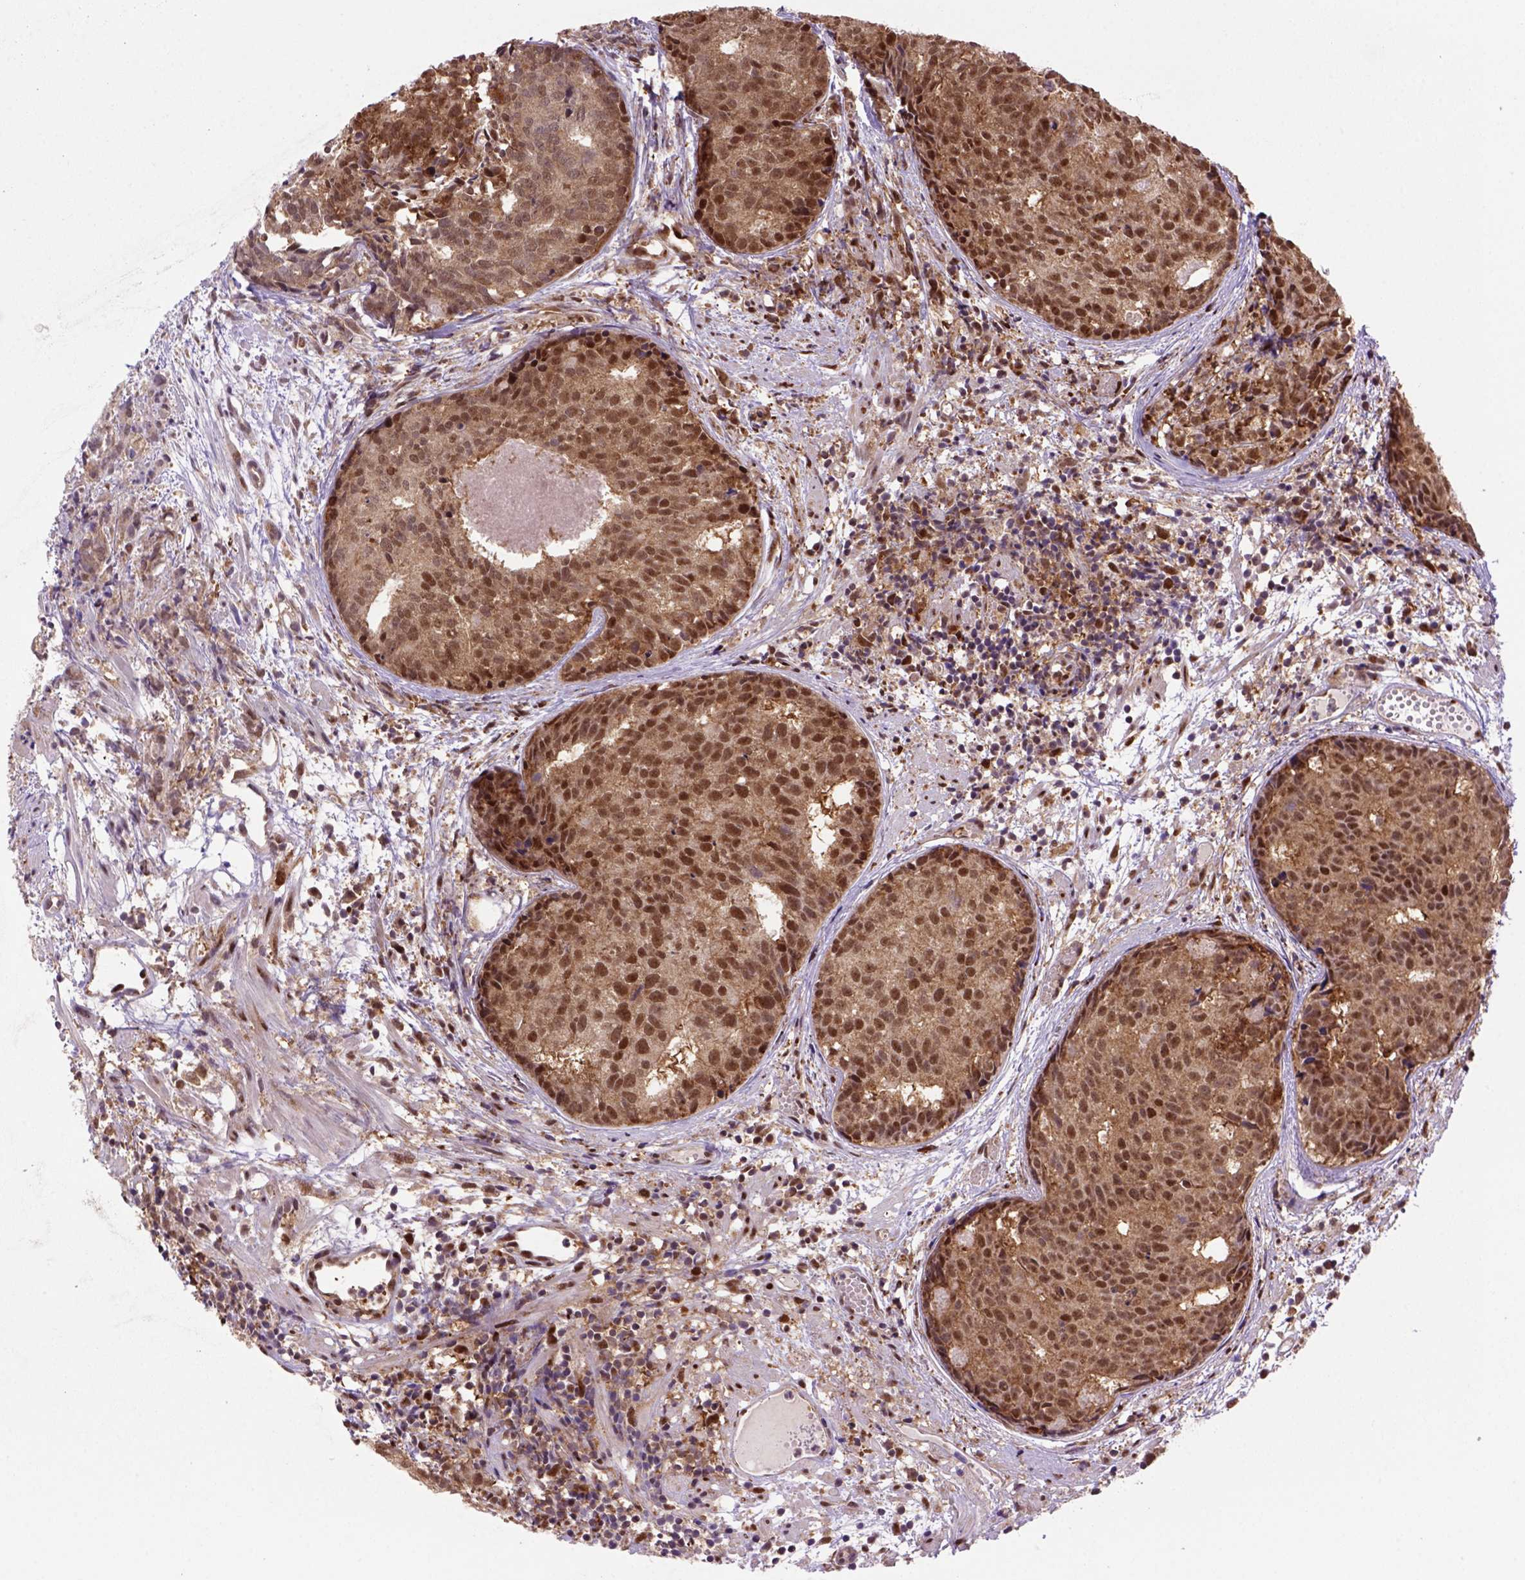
{"staining": {"intensity": "moderate", "quantity": ">75%", "location": "cytoplasmic/membranous,nuclear"}, "tissue": "prostate cancer", "cell_type": "Tumor cells", "image_type": "cancer", "snomed": [{"axis": "morphology", "description": "Adenocarcinoma, High grade"}, {"axis": "topography", "description": "Prostate"}], "caption": "Human prostate cancer (high-grade adenocarcinoma) stained with a protein marker shows moderate staining in tumor cells.", "gene": "PSMC2", "patient": {"sex": "male", "age": 58}}